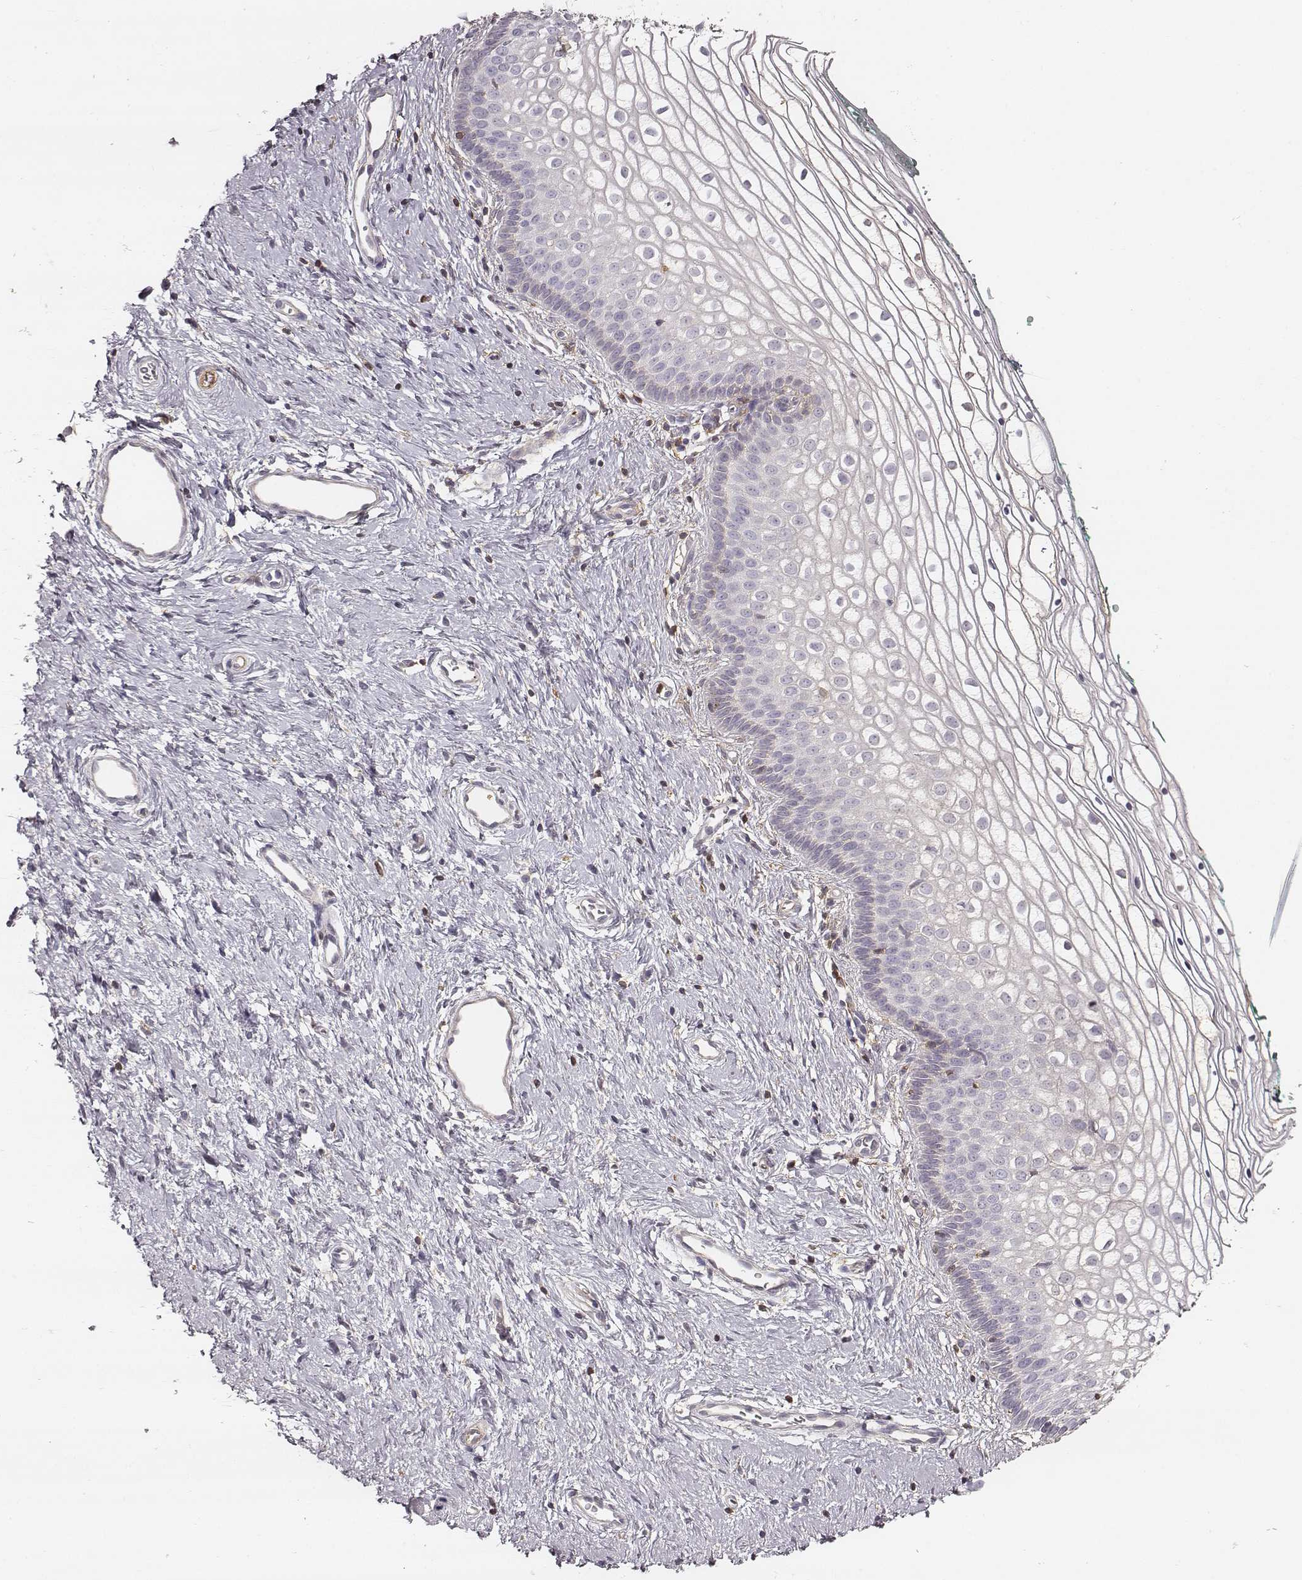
{"staining": {"intensity": "negative", "quantity": "none", "location": "none"}, "tissue": "vagina", "cell_type": "Squamous epithelial cells", "image_type": "normal", "snomed": [{"axis": "morphology", "description": "Normal tissue, NOS"}, {"axis": "topography", "description": "Vagina"}], "caption": "Immunohistochemical staining of benign vagina demonstrates no significant staining in squamous epithelial cells.", "gene": "ZYX", "patient": {"sex": "female", "age": 36}}